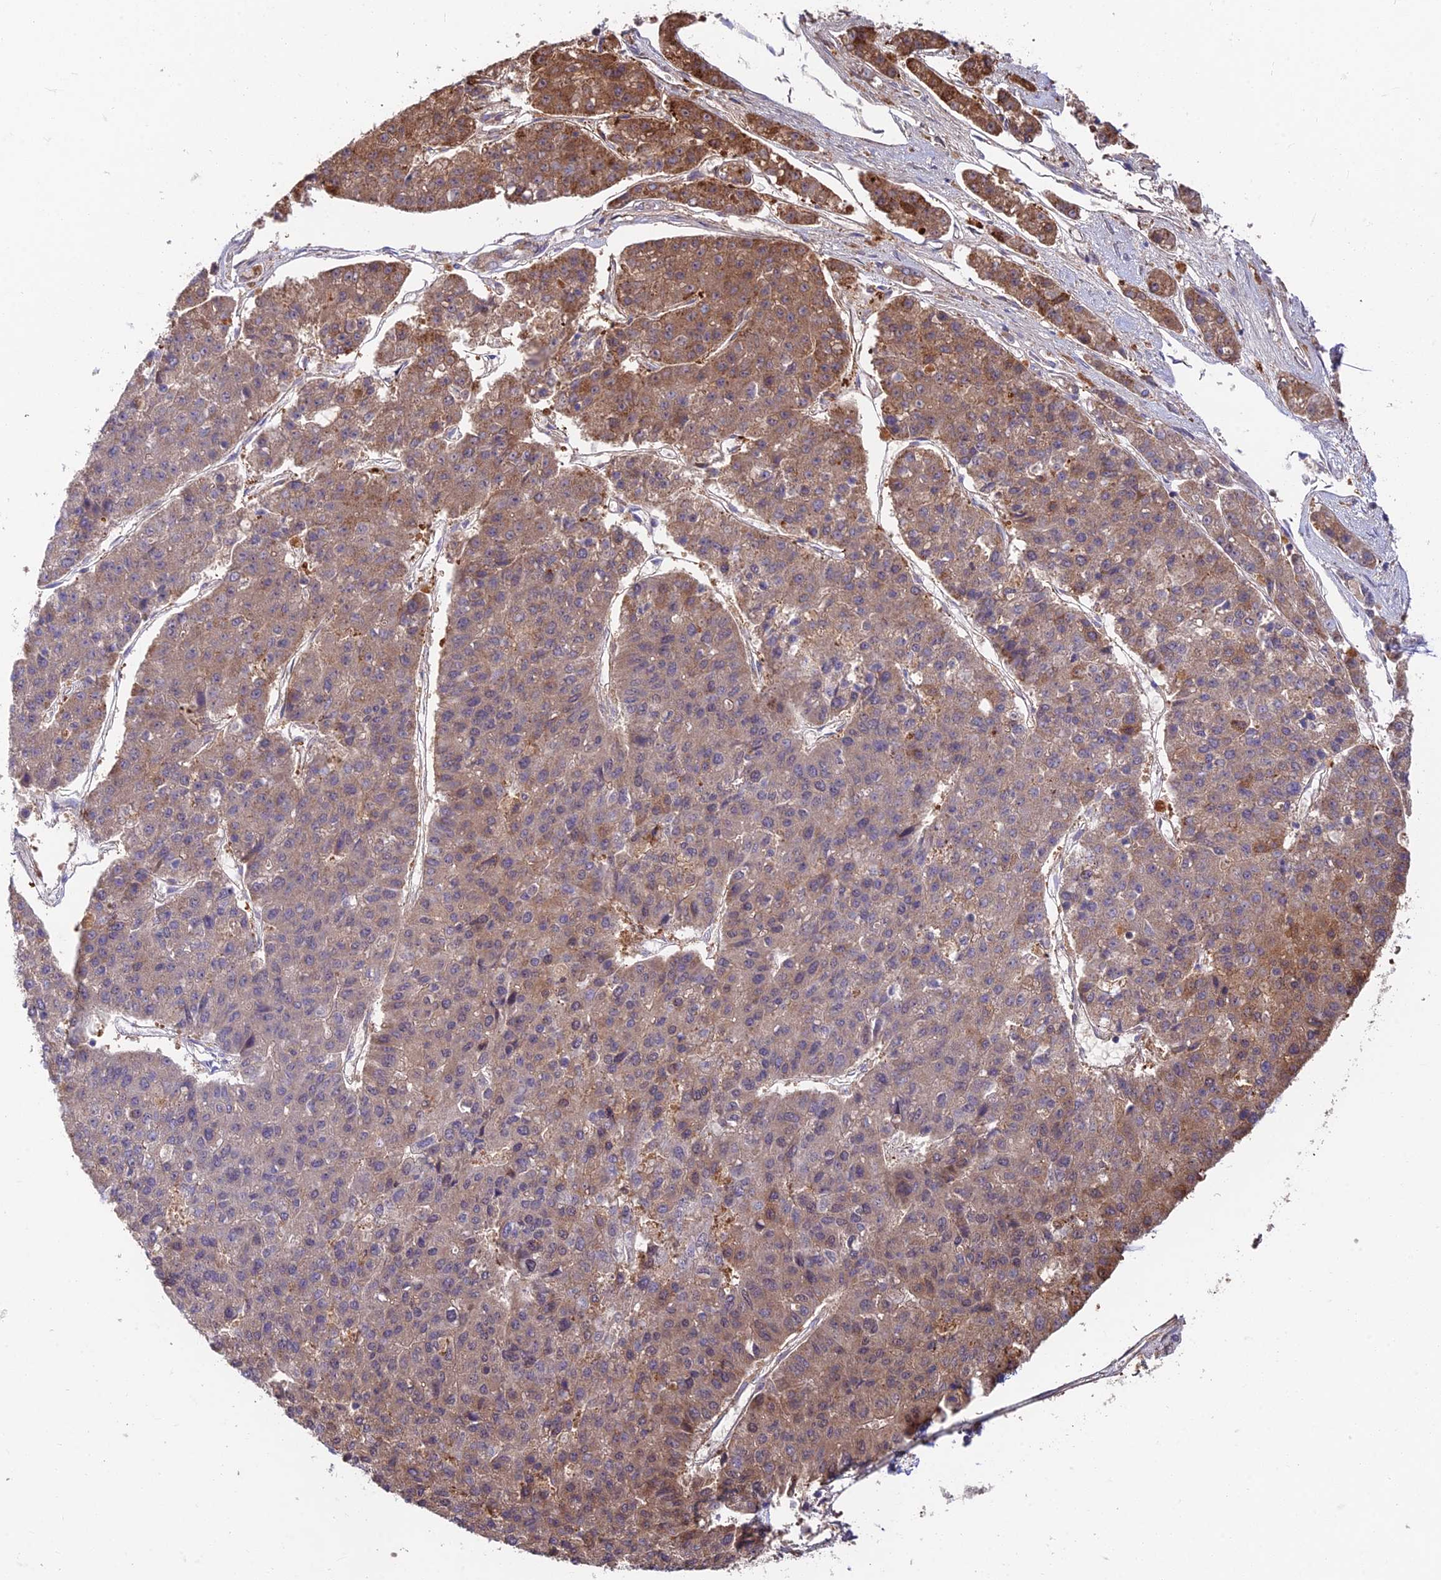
{"staining": {"intensity": "weak", "quantity": "25%-75%", "location": "cytoplasmic/membranous"}, "tissue": "pancreatic cancer", "cell_type": "Tumor cells", "image_type": "cancer", "snomed": [{"axis": "morphology", "description": "Adenocarcinoma, NOS"}, {"axis": "topography", "description": "Pancreas"}], "caption": "Human pancreatic adenocarcinoma stained with a protein marker reveals weak staining in tumor cells.", "gene": "FUOM", "patient": {"sex": "male", "age": 50}}